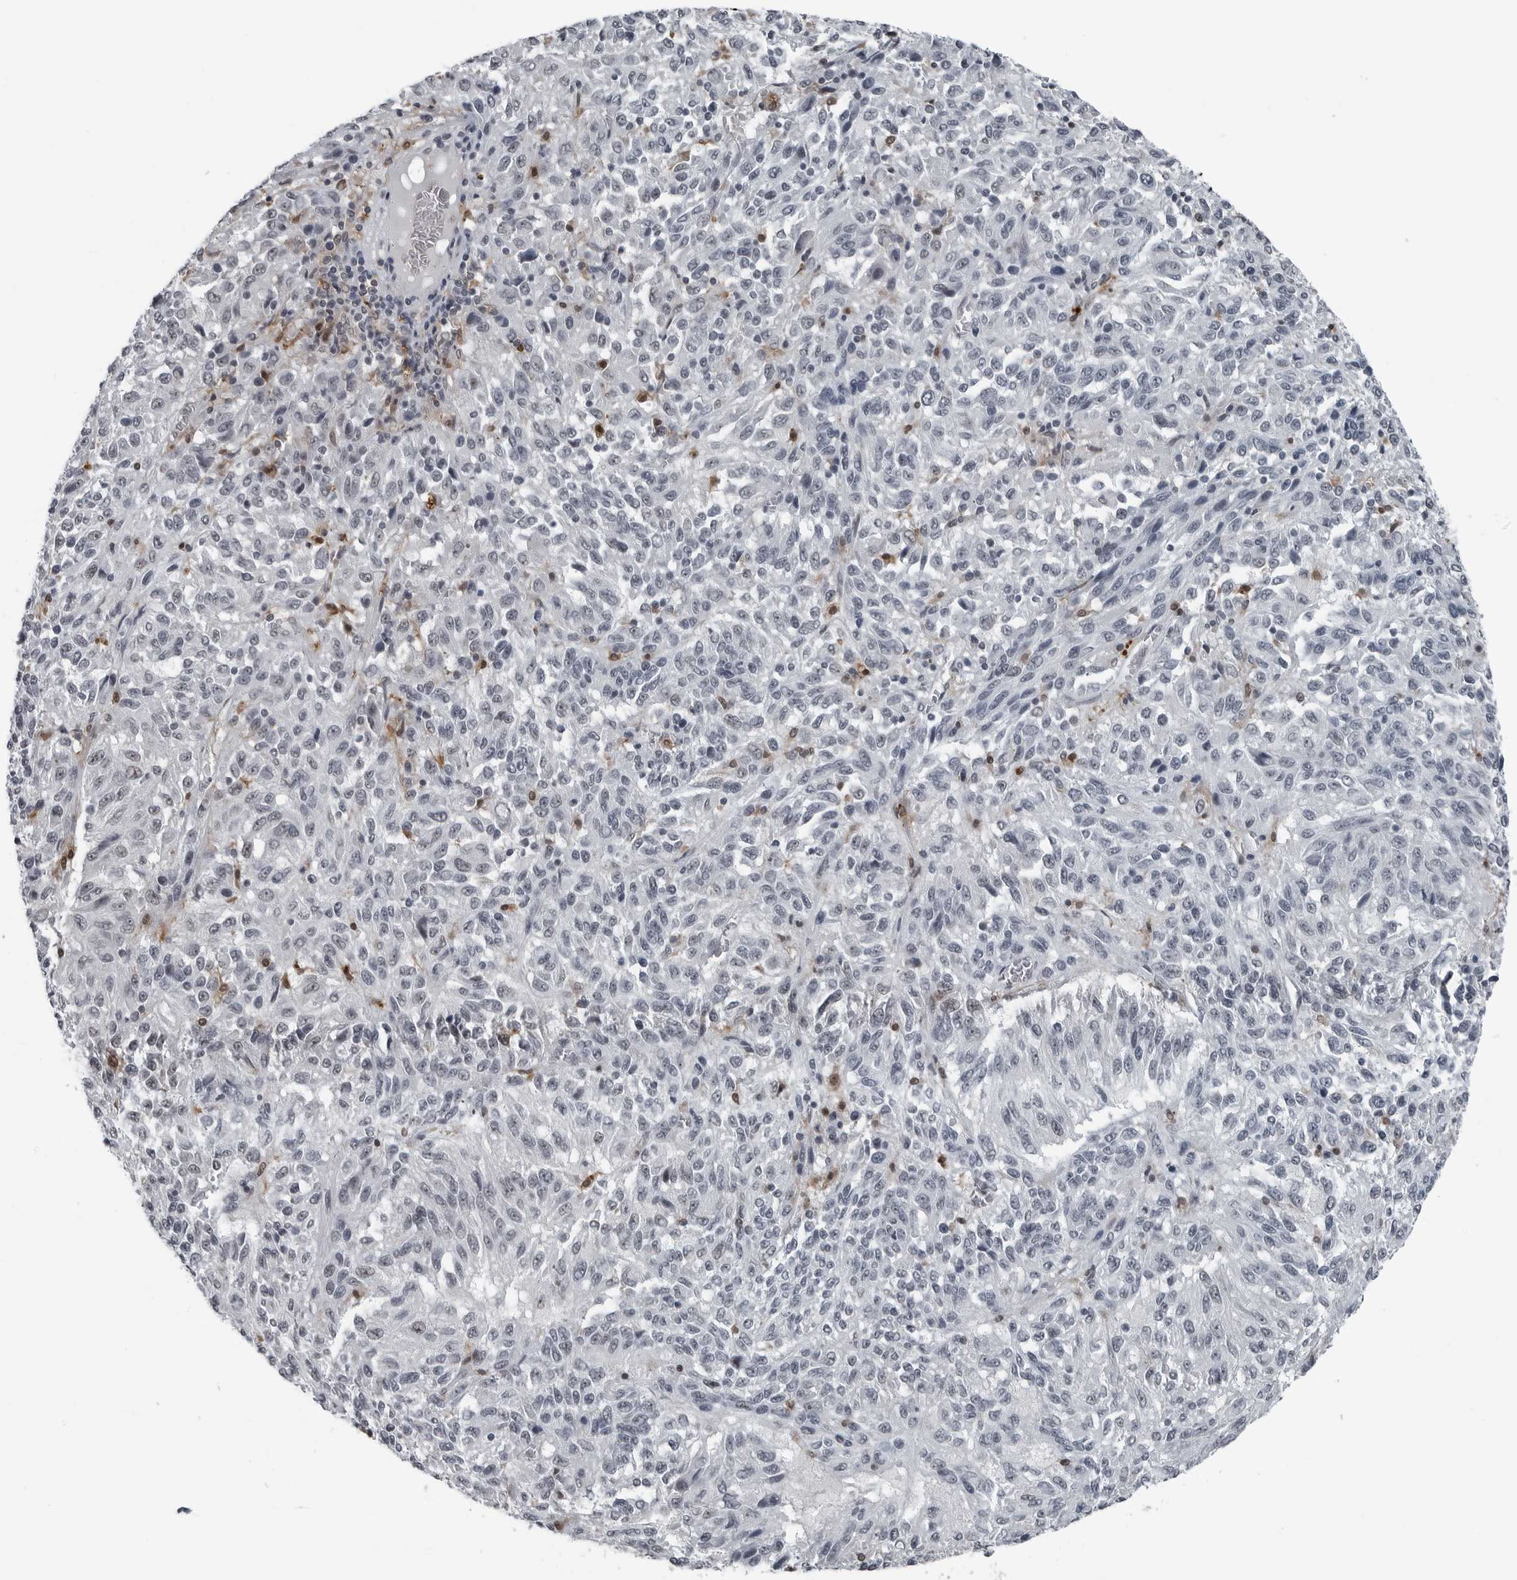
{"staining": {"intensity": "negative", "quantity": "none", "location": "none"}, "tissue": "melanoma", "cell_type": "Tumor cells", "image_type": "cancer", "snomed": [{"axis": "morphology", "description": "Malignant melanoma, Metastatic site"}, {"axis": "topography", "description": "Lung"}], "caption": "This is a histopathology image of IHC staining of malignant melanoma (metastatic site), which shows no positivity in tumor cells.", "gene": "AKR1A1", "patient": {"sex": "male", "age": 64}}